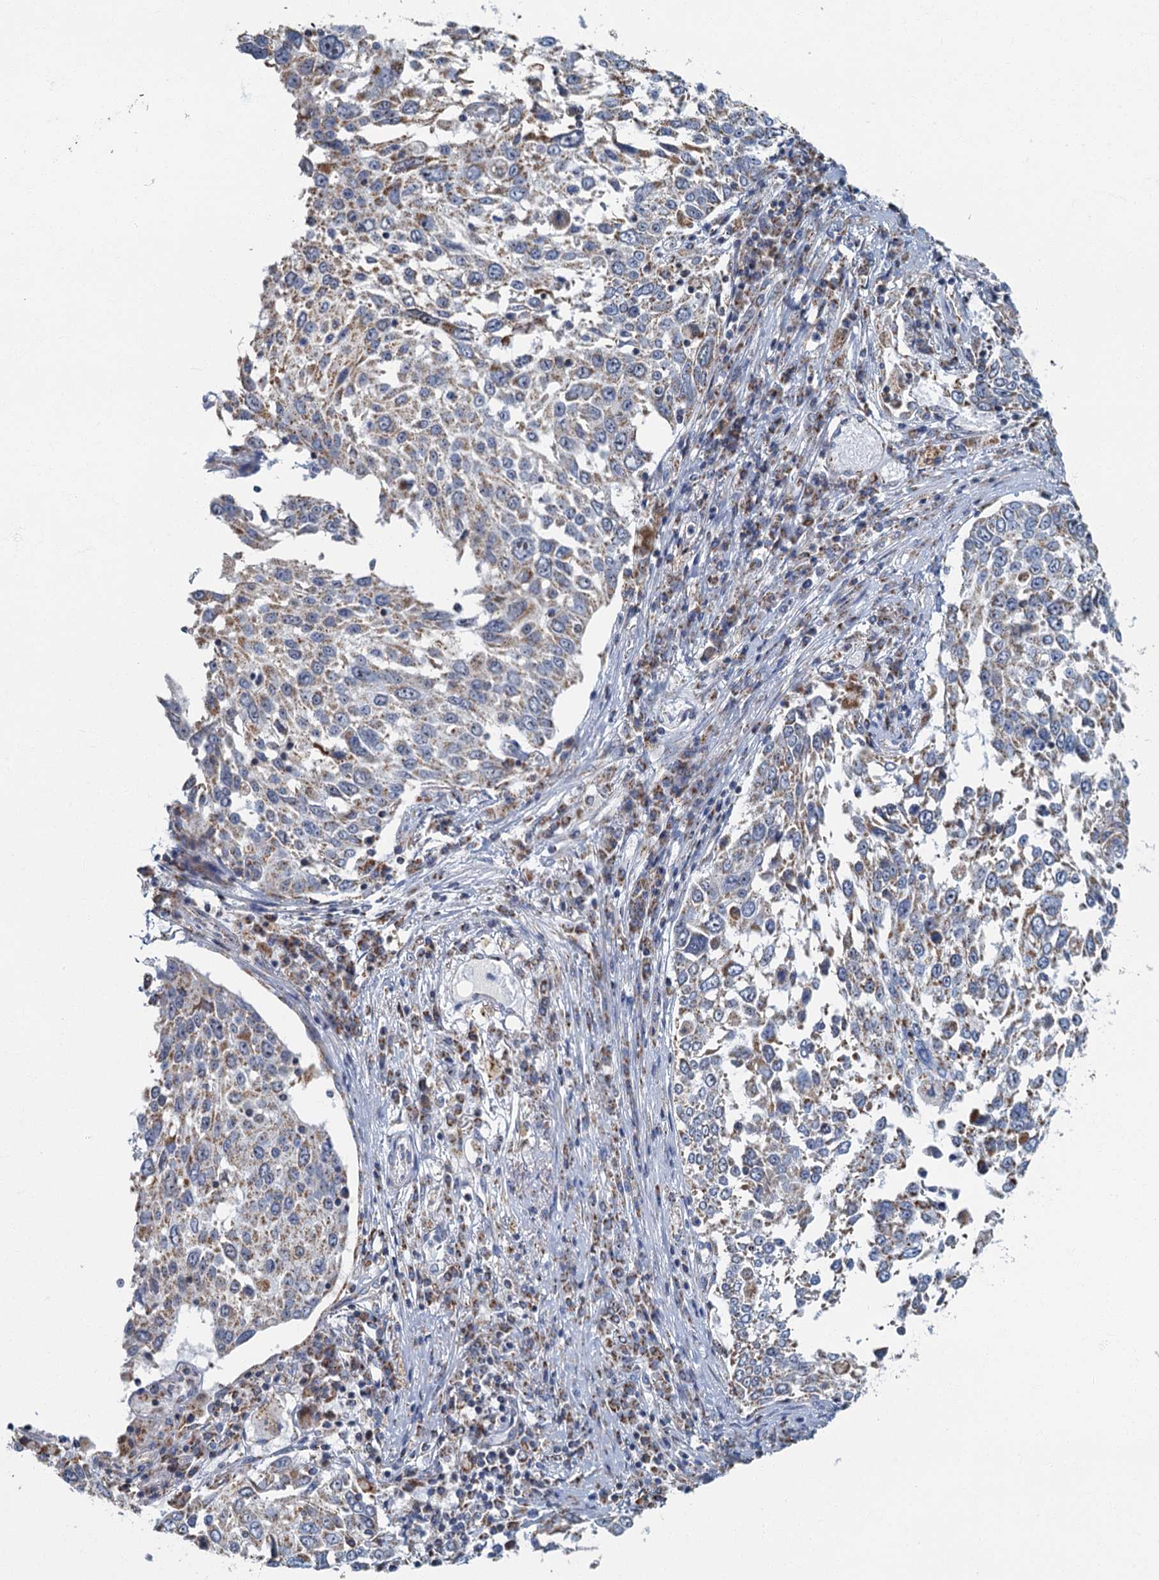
{"staining": {"intensity": "weak", "quantity": "25%-75%", "location": "cytoplasmic/membranous"}, "tissue": "lung cancer", "cell_type": "Tumor cells", "image_type": "cancer", "snomed": [{"axis": "morphology", "description": "Squamous cell carcinoma, NOS"}, {"axis": "topography", "description": "Lung"}], "caption": "Immunohistochemistry (IHC) histopathology image of neoplastic tissue: human lung squamous cell carcinoma stained using IHC demonstrates low levels of weak protein expression localized specifically in the cytoplasmic/membranous of tumor cells, appearing as a cytoplasmic/membranous brown color.", "gene": "RAD9B", "patient": {"sex": "male", "age": 65}}